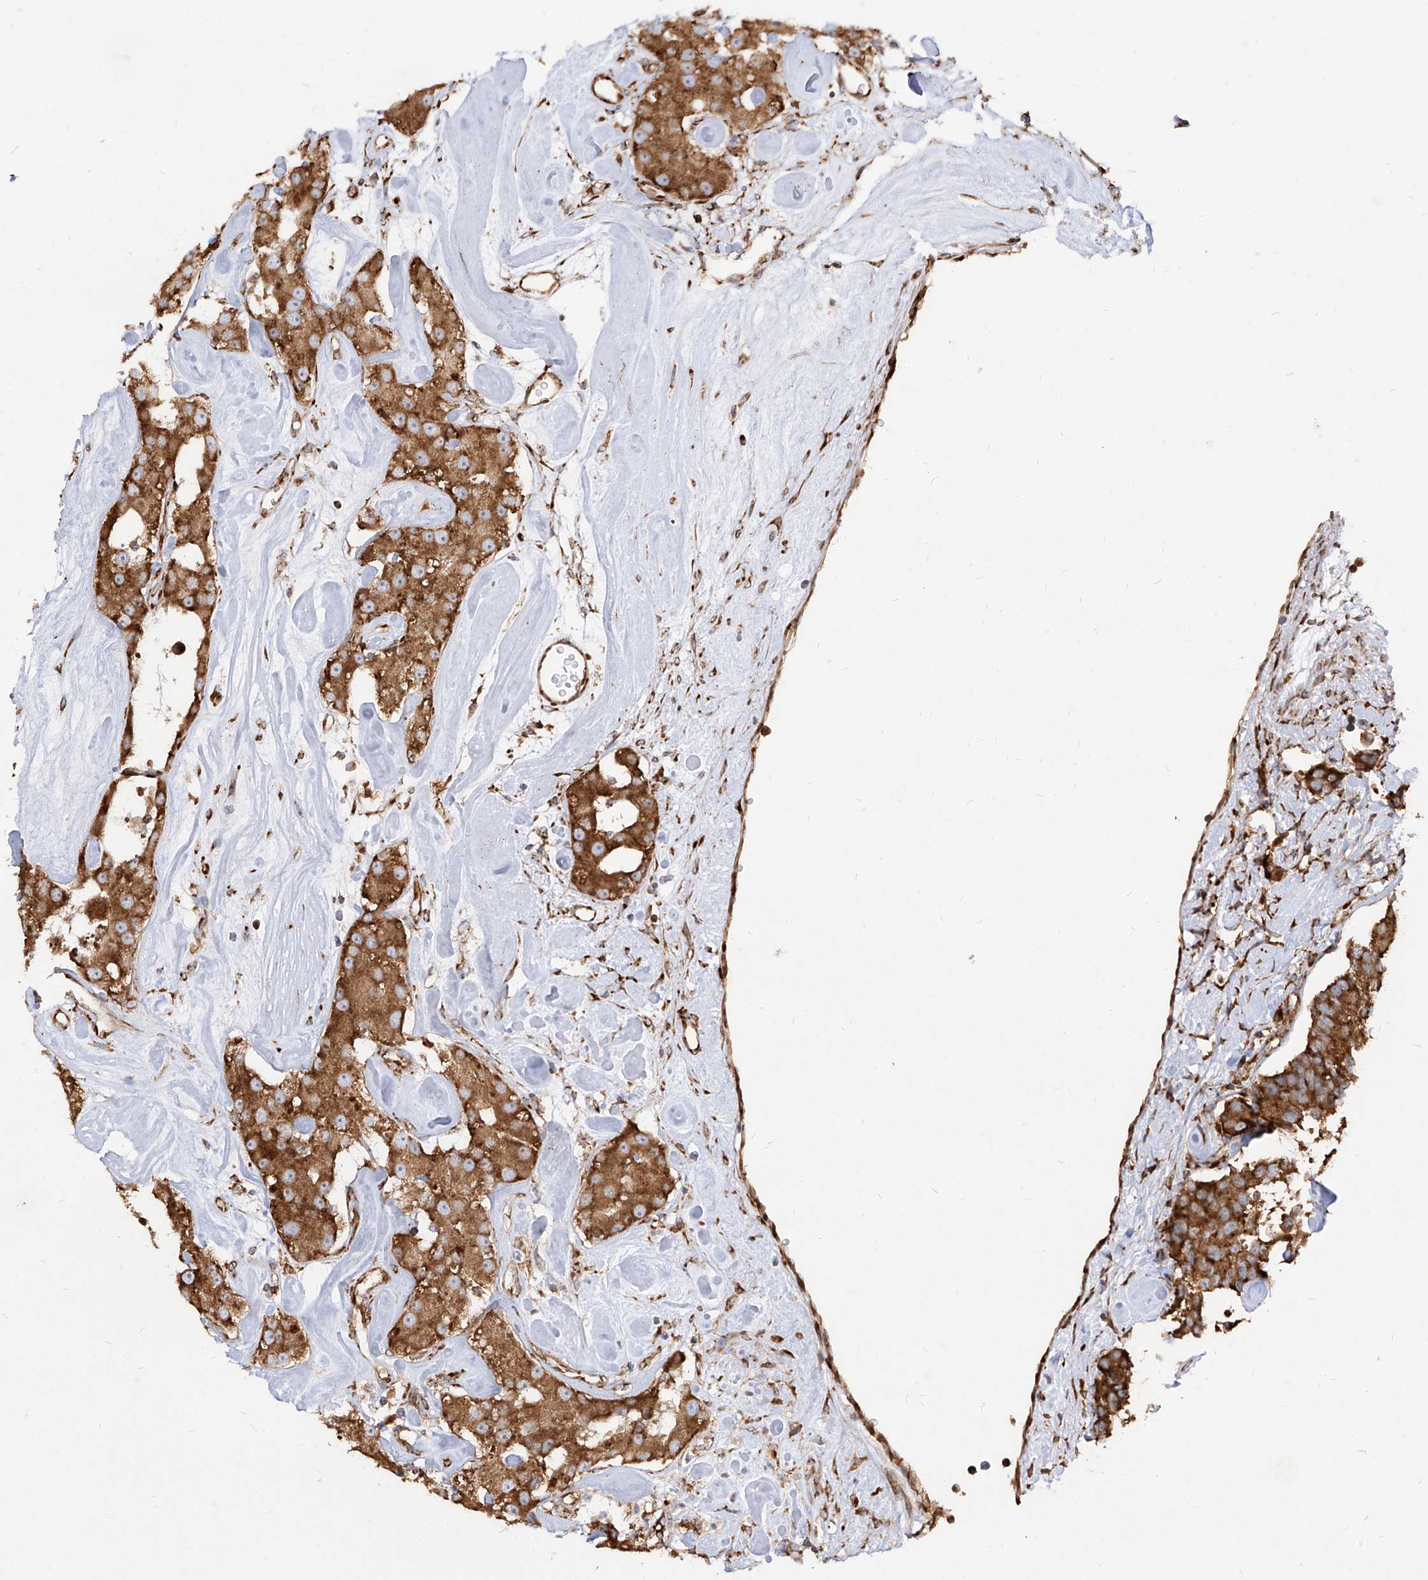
{"staining": {"intensity": "strong", "quantity": ">75%", "location": "cytoplasmic/membranous"}, "tissue": "carcinoid", "cell_type": "Tumor cells", "image_type": "cancer", "snomed": [{"axis": "morphology", "description": "Carcinoid, malignant, NOS"}, {"axis": "topography", "description": "Pancreas"}], "caption": "IHC of human carcinoid (malignant) shows high levels of strong cytoplasmic/membranous staining in approximately >75% of tumor cells.", "gene": "RPS25", "patient": {"sex": "male", "age": 41}}